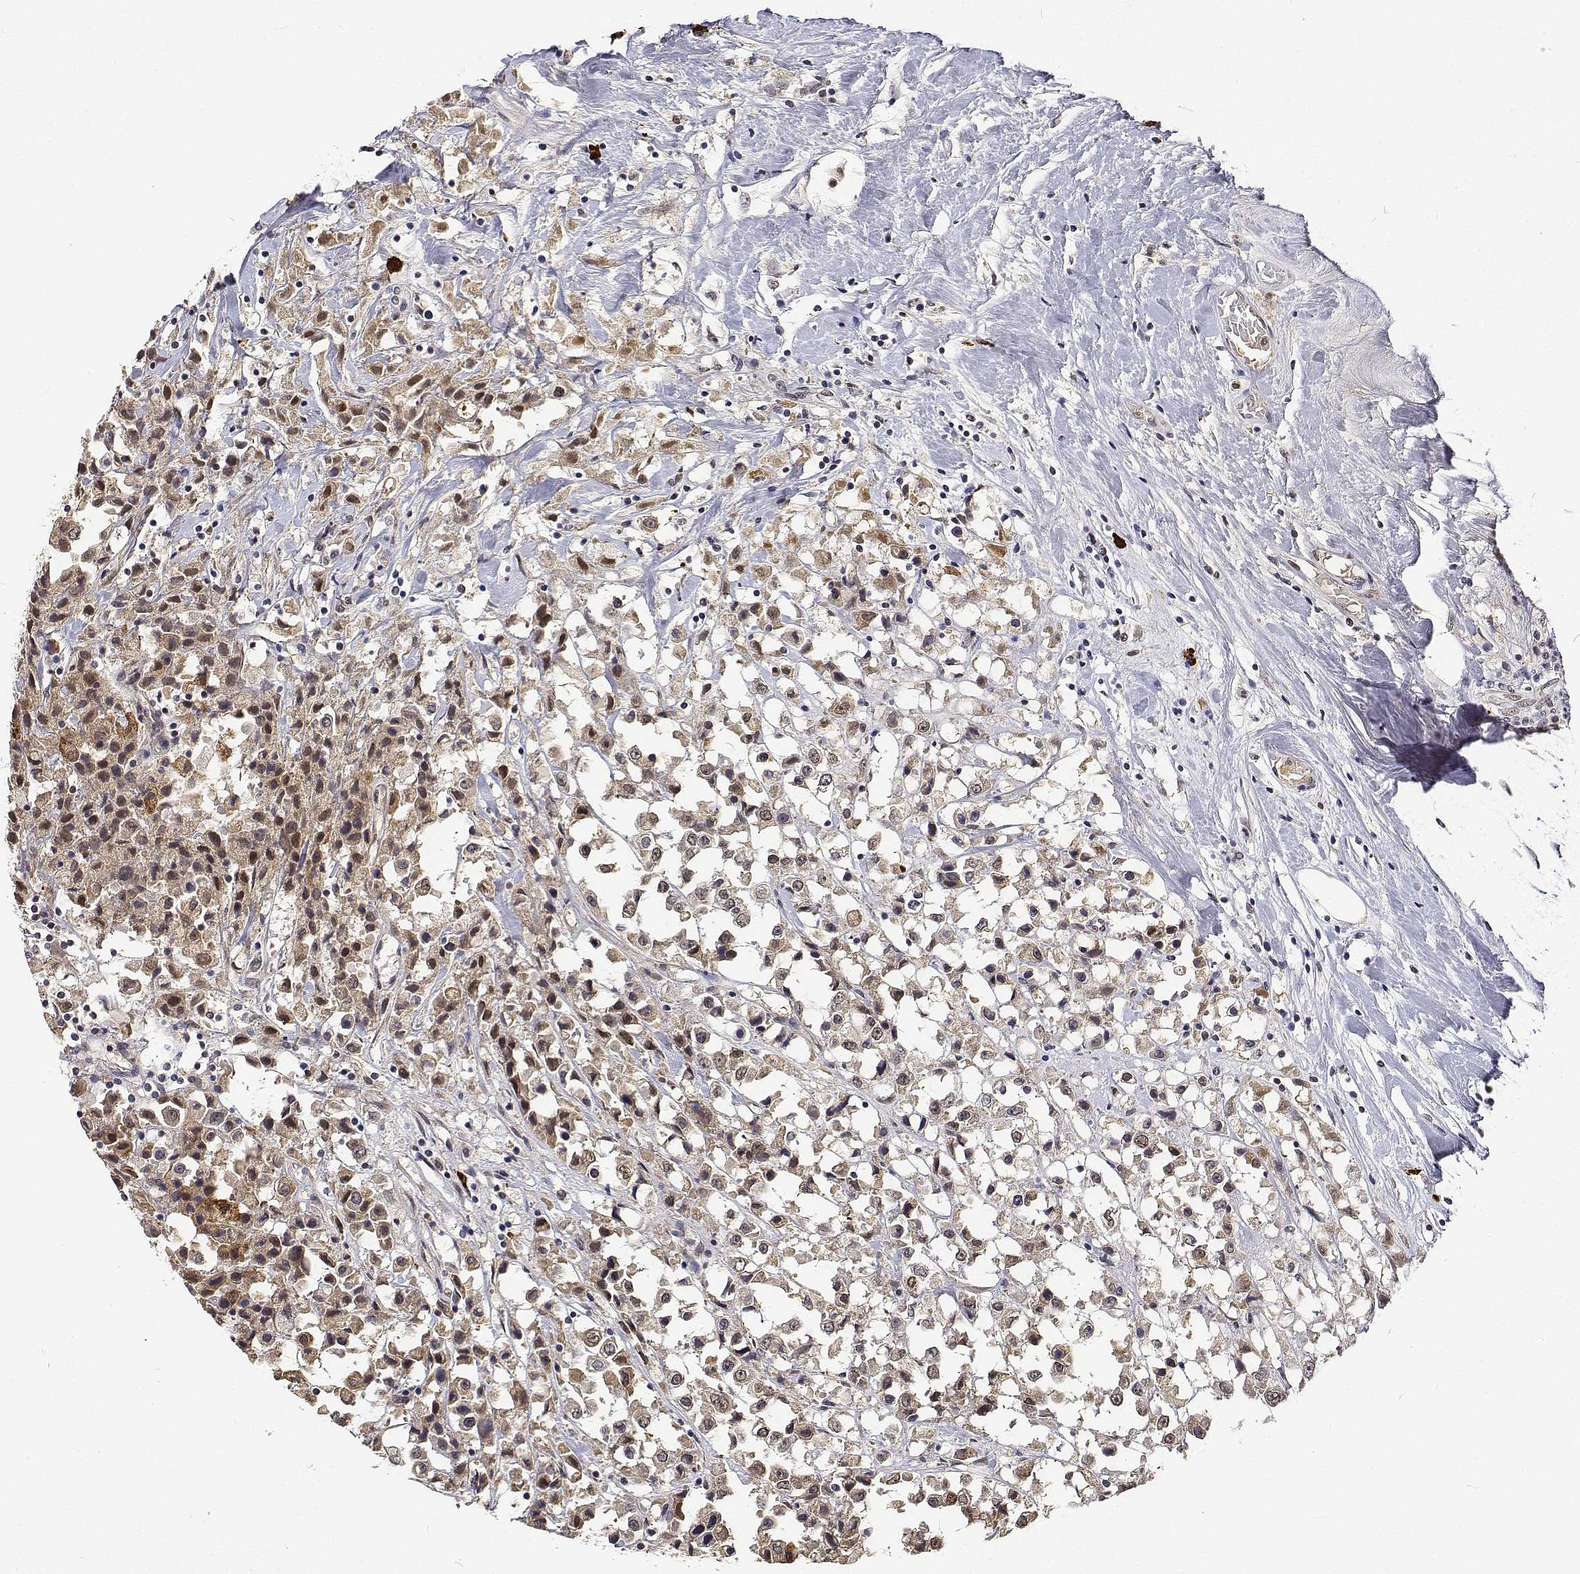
{"staining": {"intensity": "negative", "quantity": "none", "location": "none"}, "tissue": "breast cancer", "cell_type": "Tumor cells", "image_type": "cancer", "snomed": [{"axis": "morphology", "description": "Duct carcinoma"}, {"axis": "topography", "description": "Breast"}], "caption": "Micrograph shows no significant protein expression in tumor cells of breast cancer (invasive ductal carcinoma). The staining was performed using DAB to visualize the protein expression in brown, while the nuclei were stained in blue with hematoxylin (Magnification: 20x).", "gene": "ATRX", "patient": {"sex": "female", "age": 61}}